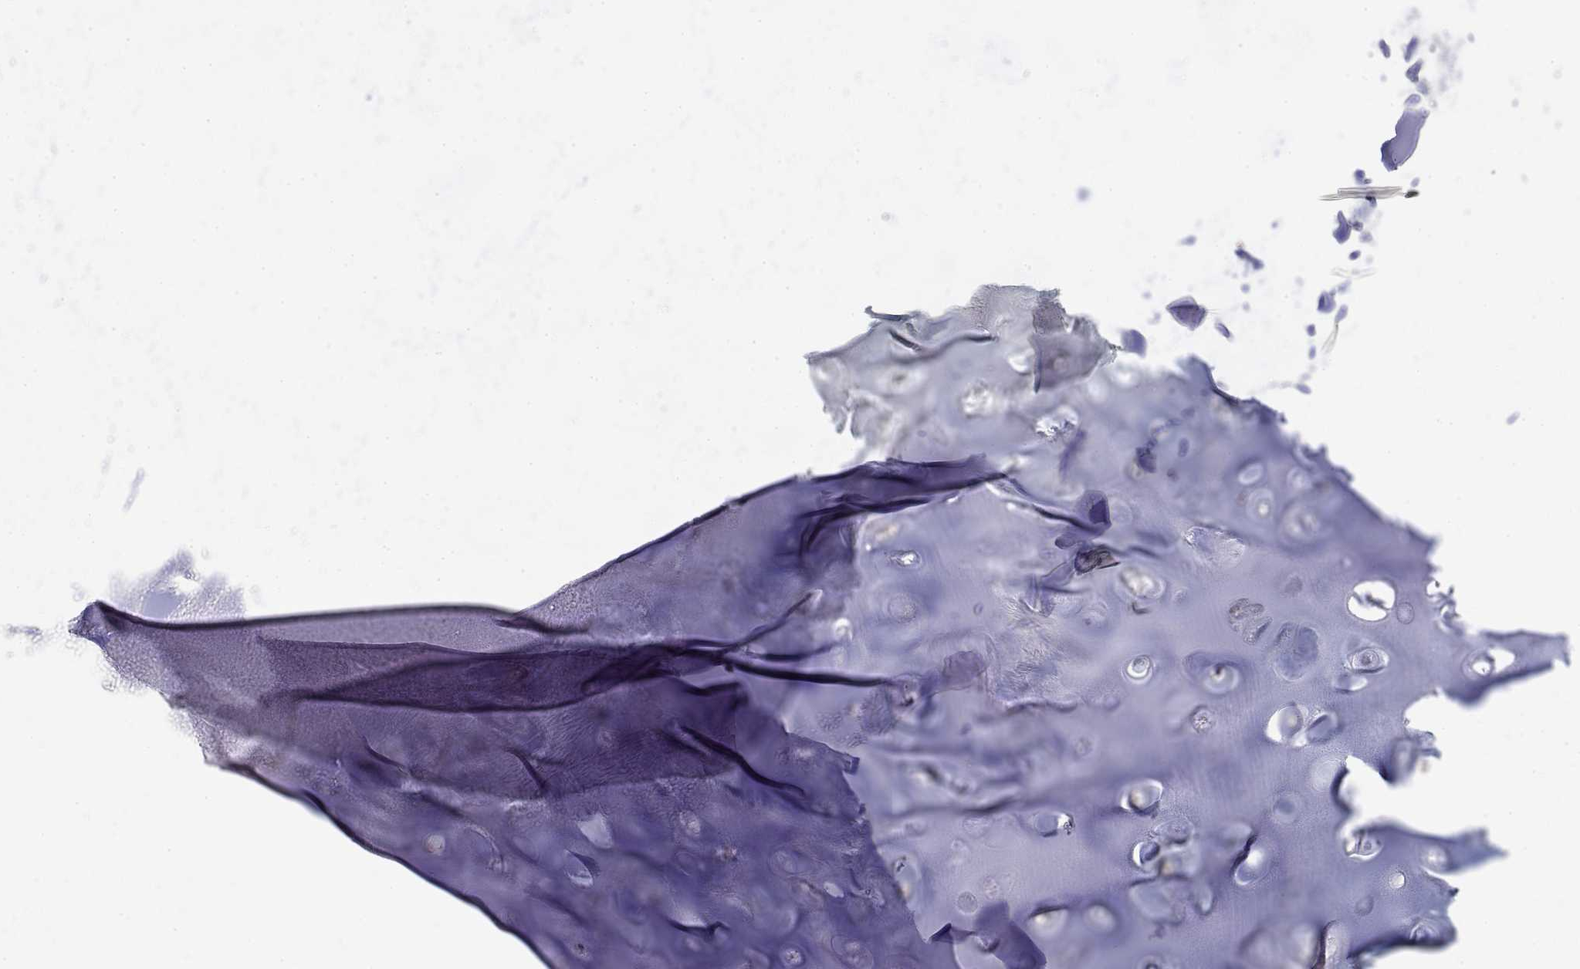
{"staining": {"intensity": "negative", "quantity": "none", "location": "none"}, "tissue": "adipose tissue", "cell_type": "Adipocytes", "image_type": "normal", "snomed": [{"axis": "morphology", "description": "Normal tissue, NOS"}, {"axis": "morphology", "description": "Squamous cell carcinoma, NOS"}, {"axis": "topography", "description": "Cartilage tissue"}, {"axis": "topography", "description": "Bronchus"}, {"axis": "topography", "description": "Lung"}], "caption": "Immunohistochemistry histopathology image of unremarkable adipose tissue stained for a protein (brown), which shows no positivity in adipocytes.", "gene": "LONRF3", "patient": {"sex": "male", "age": 66}}